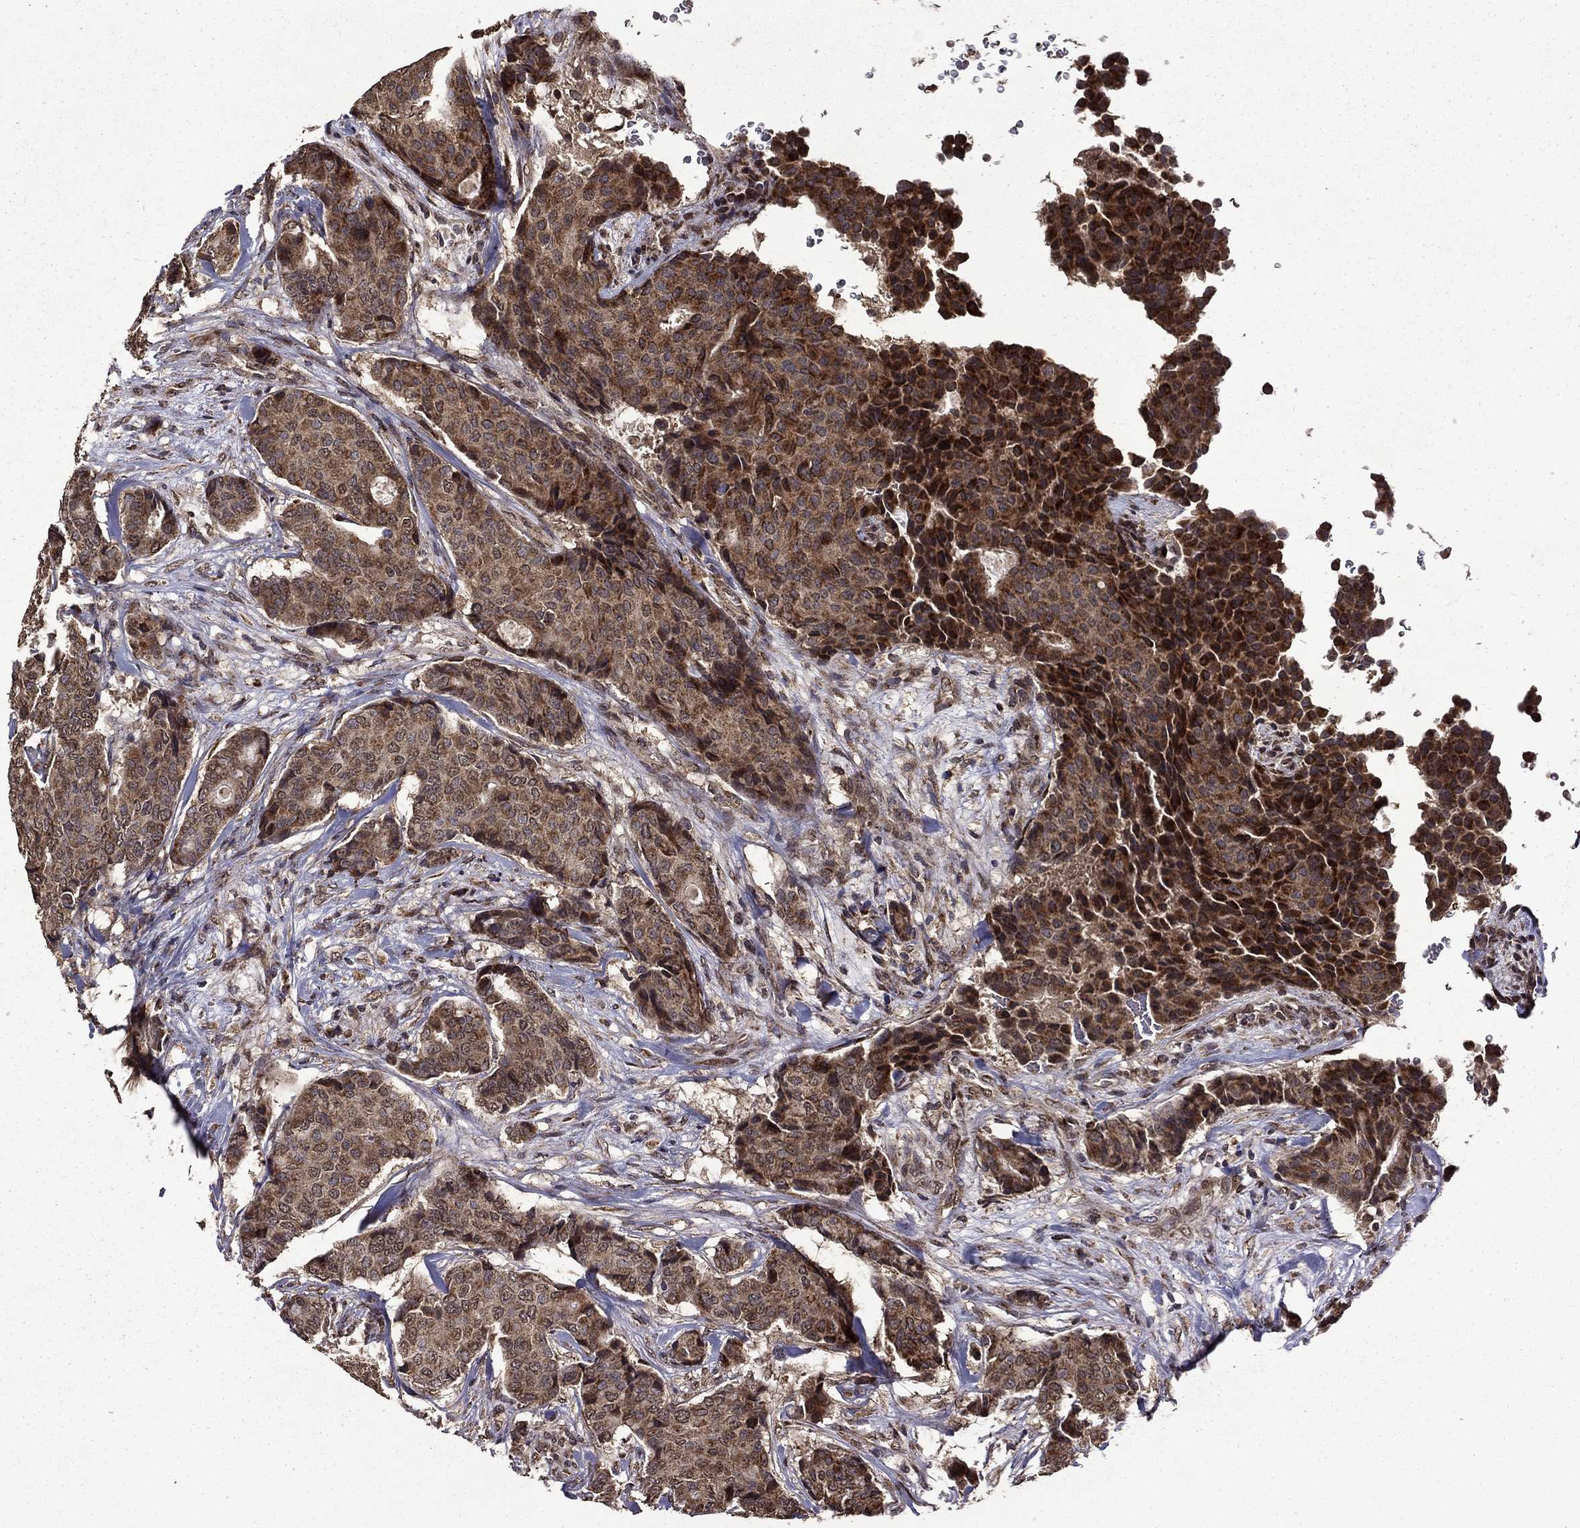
{"staining": {"intensity": "moderate", "quantity": ">75%", "location": "cytoplasmic/membranous"}, "tissue": "breast cancer", "cell_type": "Tumor cells", "image_type": "cancer", "snomed": [{"axis": "morphology", "description": "Duct carcinoma"}, {"axis": "topography", "description": "Breast"}], "caption": "This image displays intraductal carcinoma (breast) stained with immunohistochemistry to label a protein in brown. The cytoplasmic/membranous of tumor cells show moderate positivity for the protein. Nuclei are counter-stained blue.", "gene": "ITM2B", "patient": {"sex": "female", "age": 75}}